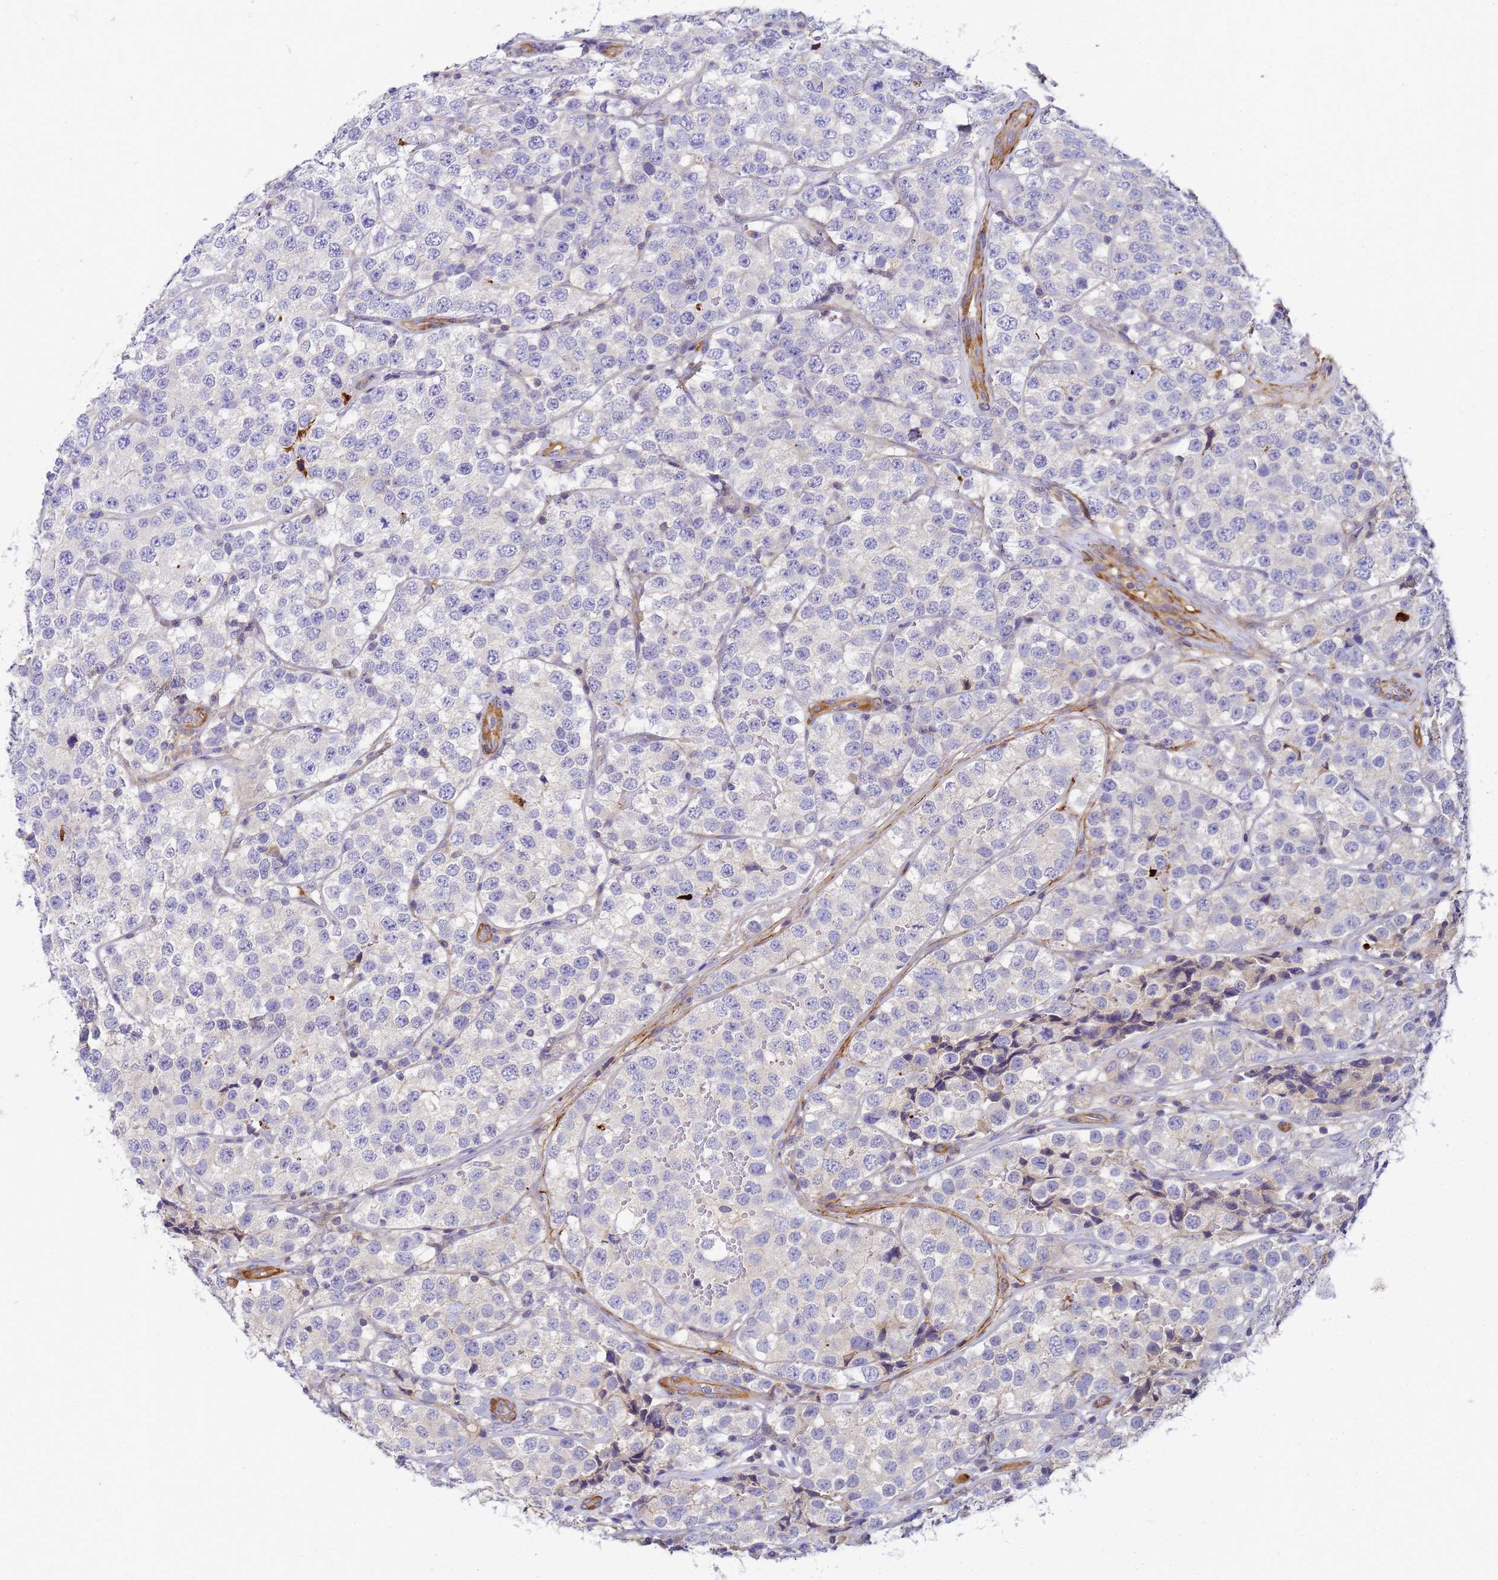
{"staining": {"intensity": "negative", "quantity": "none", "location": "none"}, "tissue": "testis cancer", "cell_type": "Tumor cells", "image_type": "cancer", "snomed": [{"axis": "morphology", "description": "Seminoma, NOS"}, {"axis": "topography", "description": "Testis"}], "caption": "Tumor cells show no significant positivity in testis seminoma.", "gene": "MYL12A", "patient": {"sex": "male", "age": 34}}